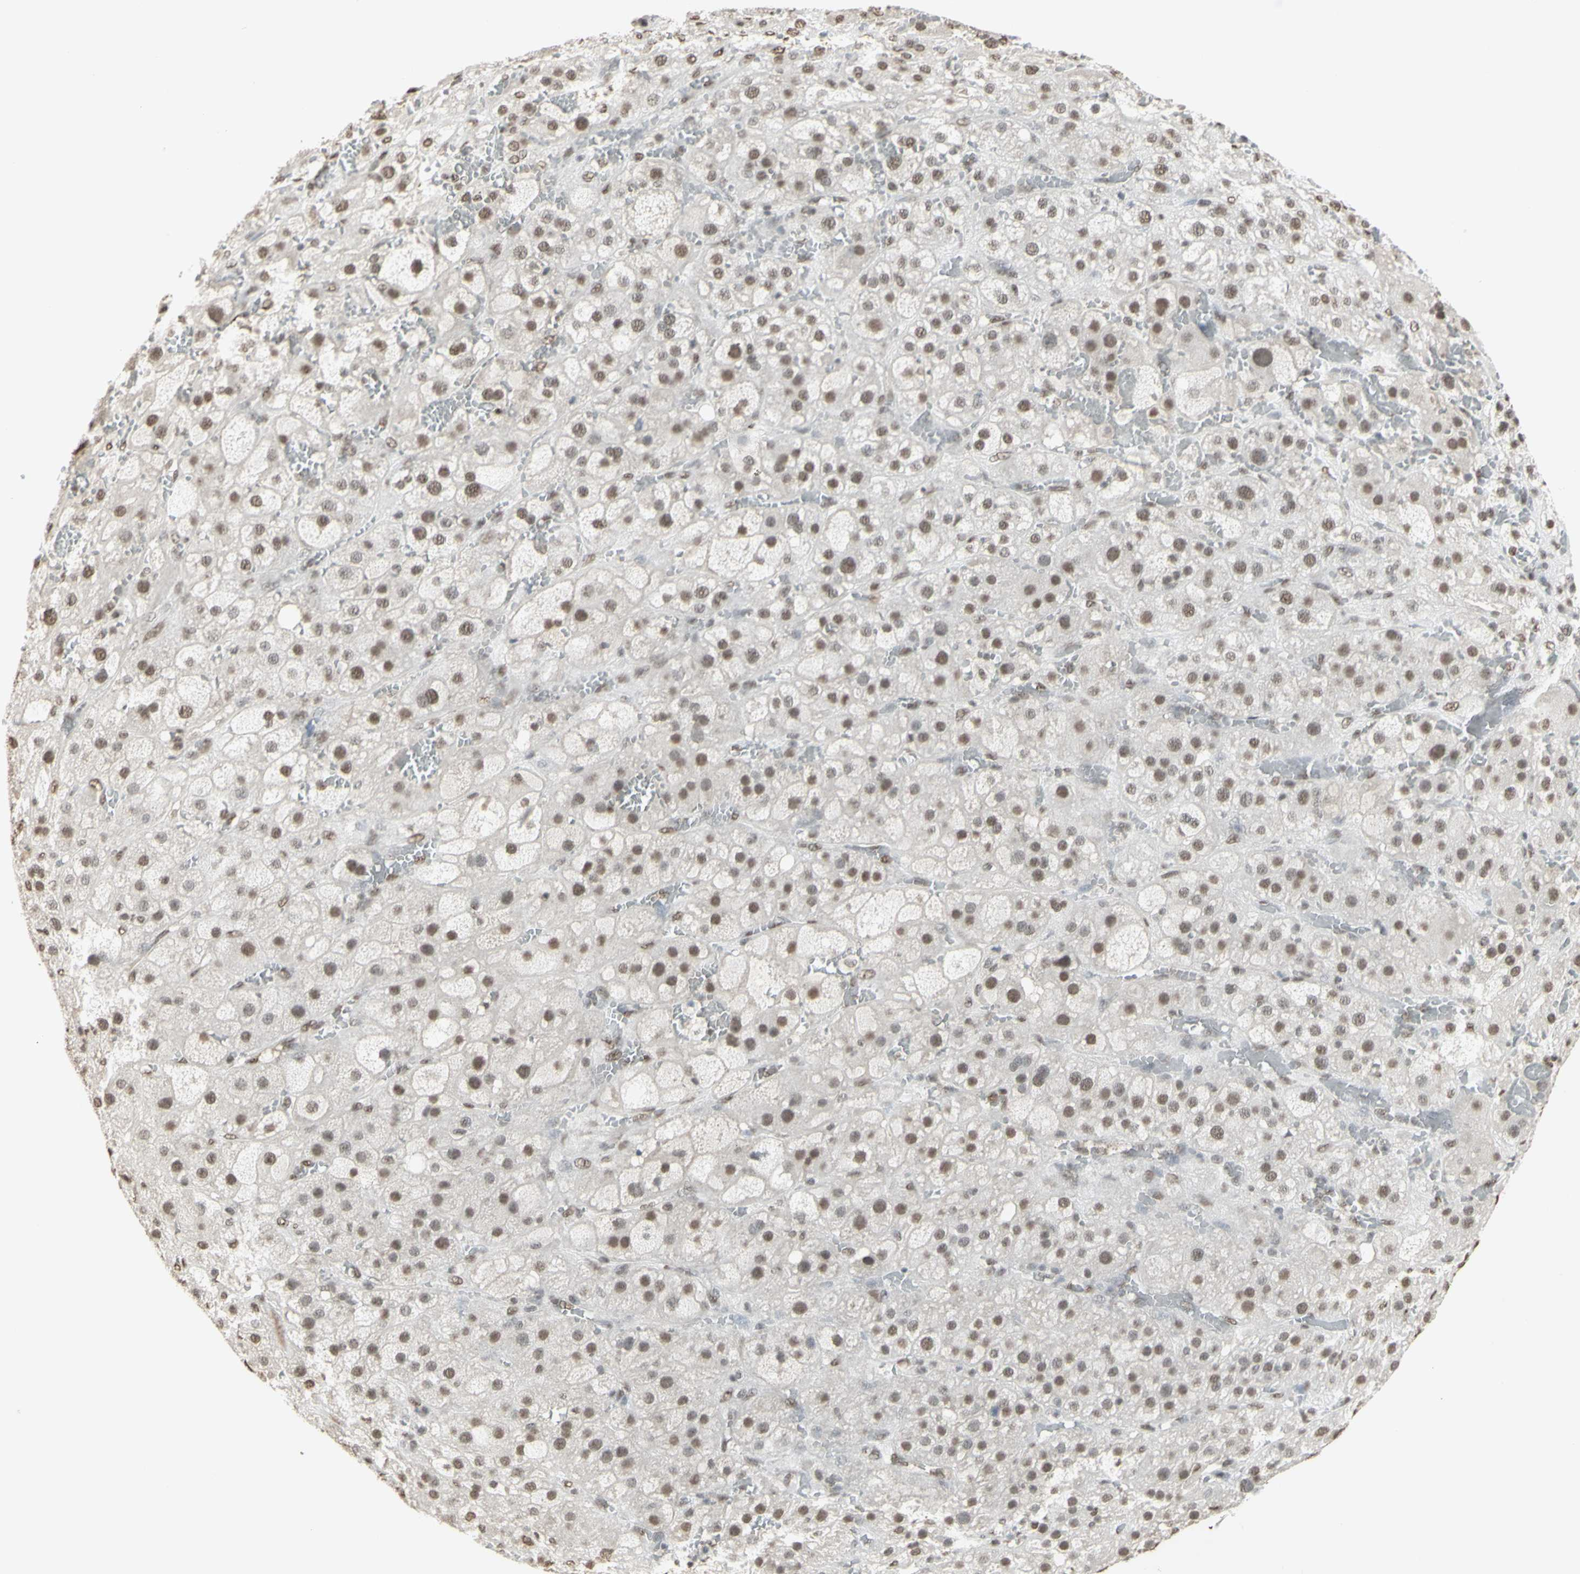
{"staining": {"intensity": "strong", "quantity": ">75%", "location": "nuclear"}, "tissue": "adrenal gland", "cell_type": "Glandular cells", "image_type": "normal", "snomed": [{"axis": "morphology", "description": "Normal tissue, NOS"}, {"axis": "topography", "description": "Adrenal gland"}], "caption": "Strong nuclear staining for a protein is appreciated in about >75% of glandular cells of normal adrenal gland using immunohistochemistry.", "gene": "TRIM28", "patient": {"sex": "female", "age": 47}}